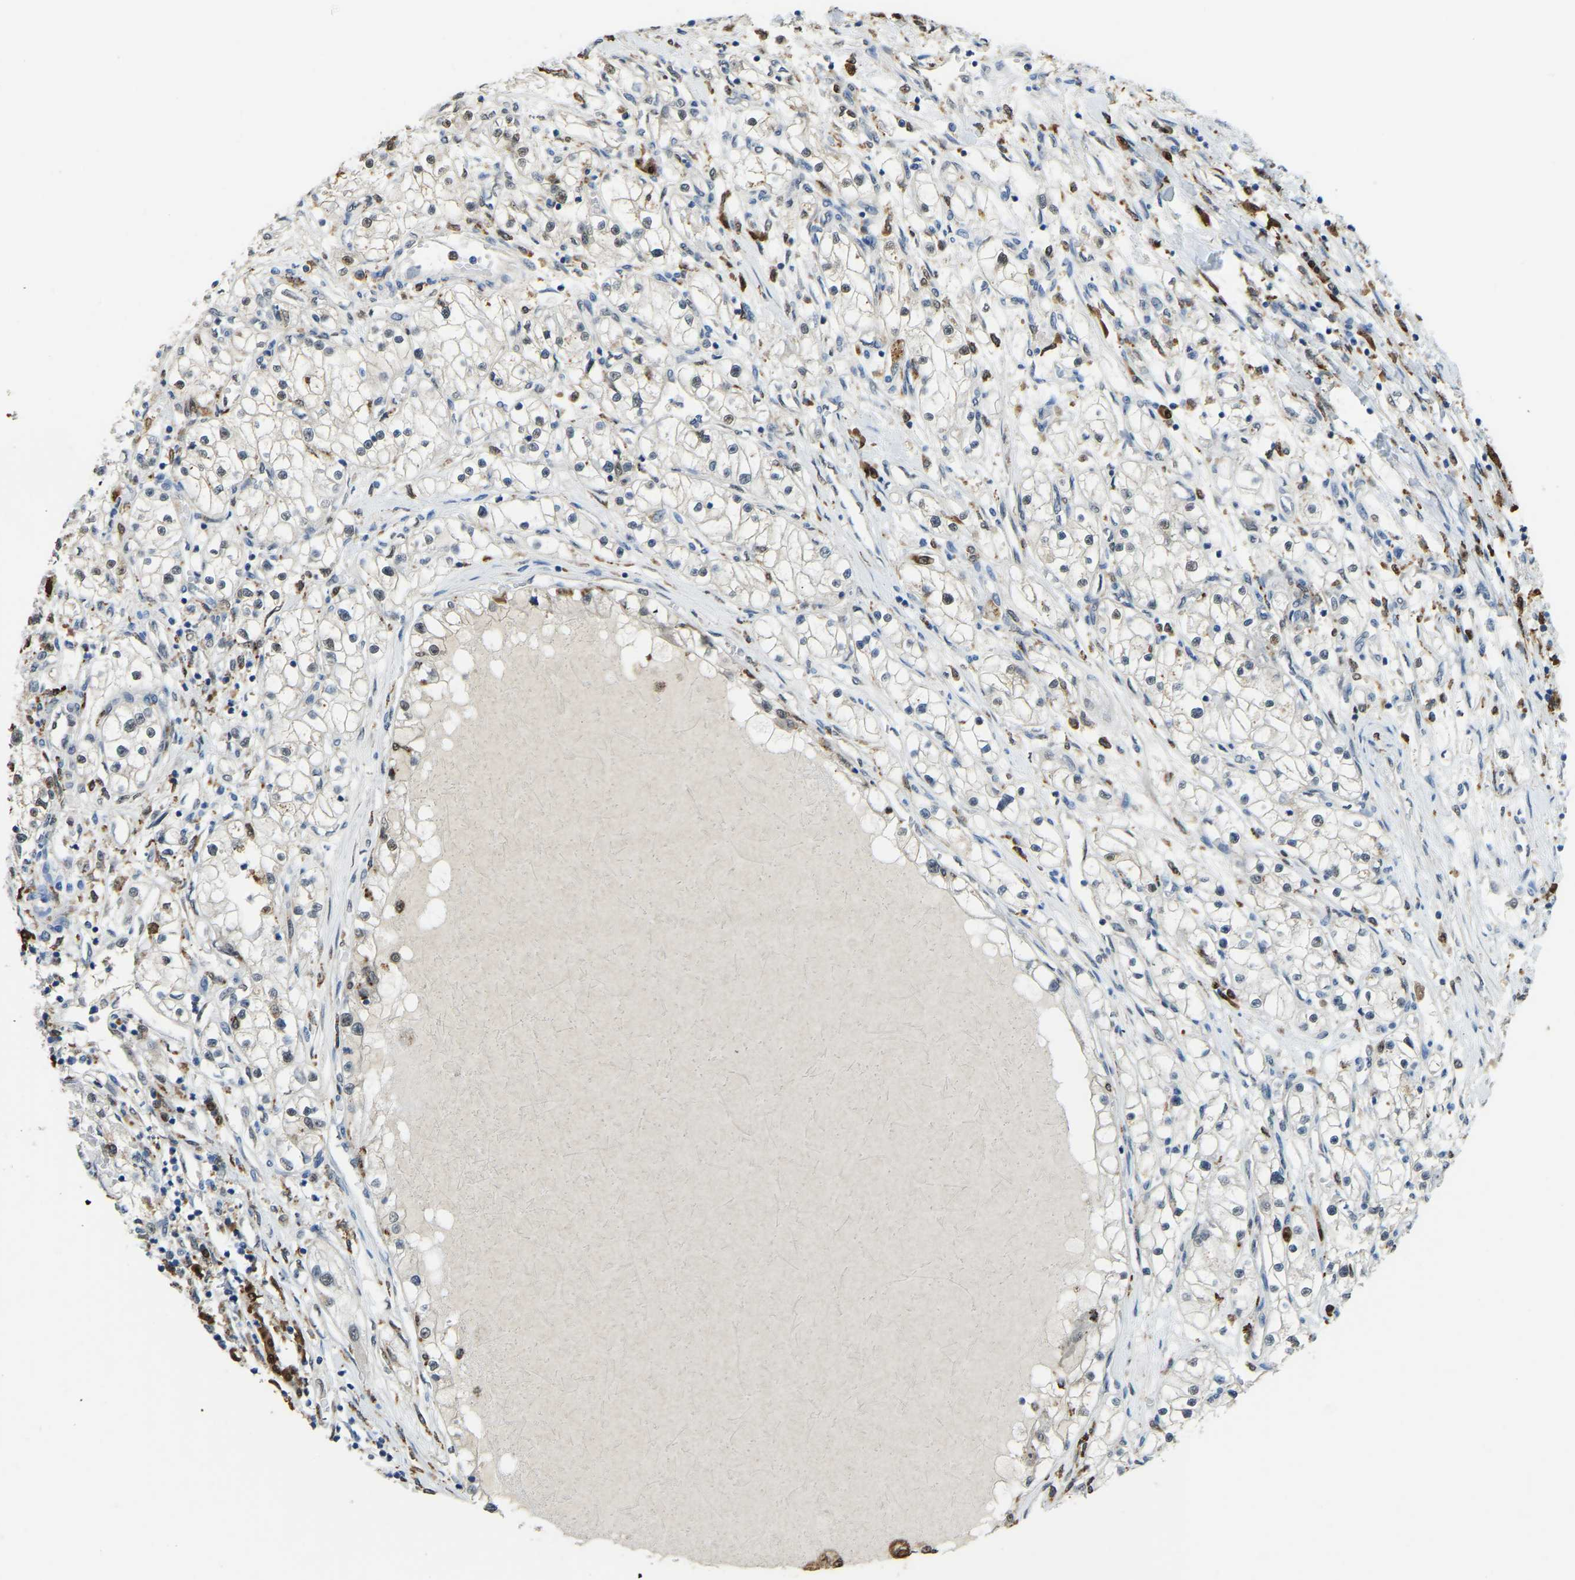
{"staining": {"intensity": "negative", "quantity": "none", "location": "none"}, "tissue": "renal cancer", "cell_type": "Tumor cells", "image_type": "cancer", "snomed": [{"axis": "morphology", "description": "Adenocarcinoma, NOS"}, {"axis": "topography", "description": "Kidney"}], "caption": "The image shows no significant positivity in tumor cells of adenocarcinoma (renal).", "gene": "NANS", "patient": {"sex": "male", "age": 68}}